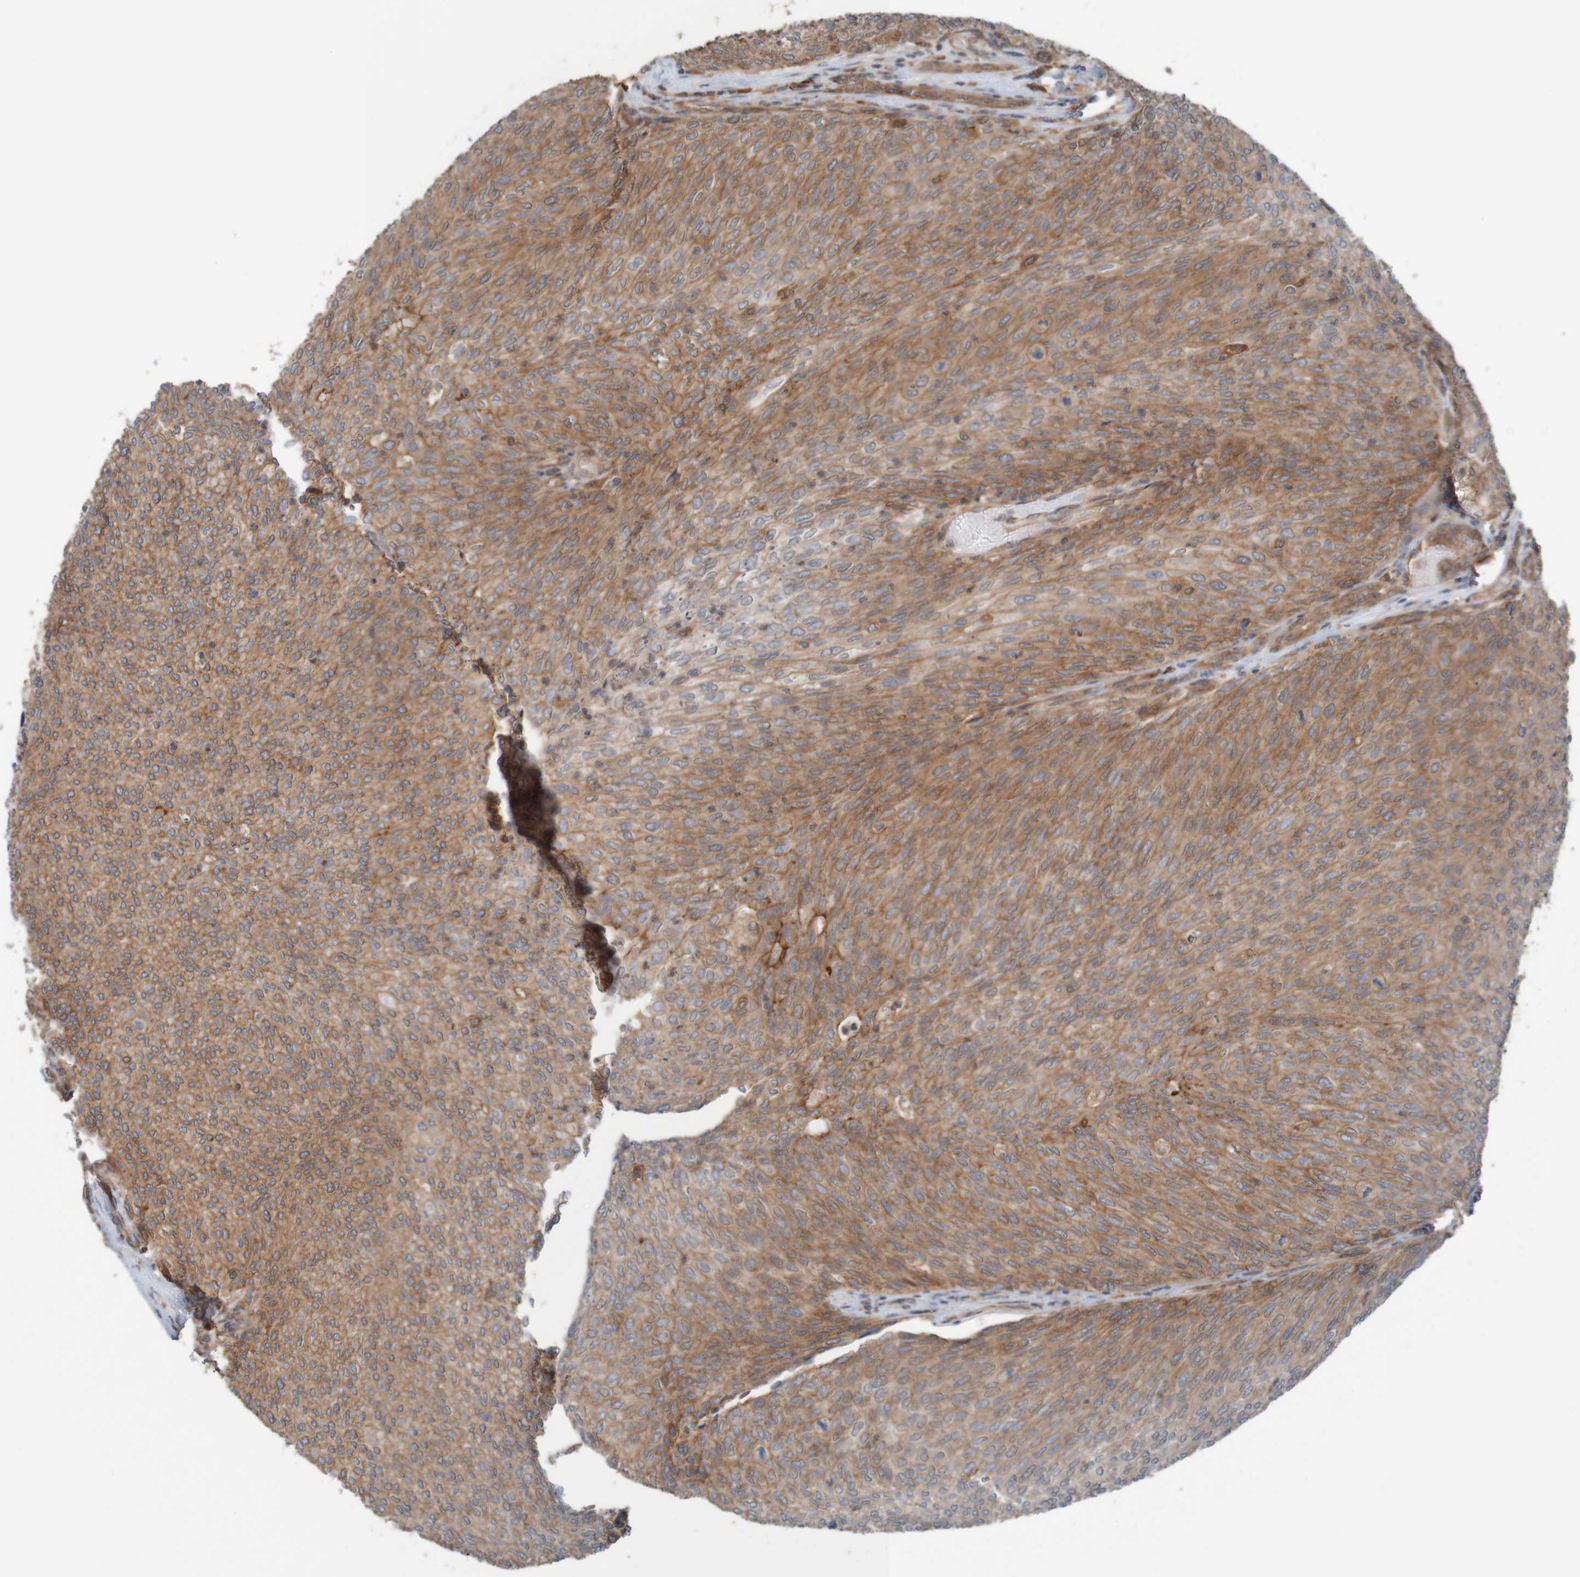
{"staining": {"intensity": "weak", "quantity": ">75%", "location": "cytoplasmic/membranous"}, "tissue": "urothelial cancer", "cell_type": "Tumor cells", "image_type": "cancer", "snomed": [{"axis": "morphology", "description": "Urothelial carcinoma, Low grade"}, {"axis": "topography", "description": "Urinary bladder"}], "caption": "Brown immunohistochemical staining in urothelial cancer reveals weak cytoplasmic/membranous positivity in about >75% of tumor cells.", "gene": "ARHGEF11", "patient": {"sex": "female", "age": 79}}